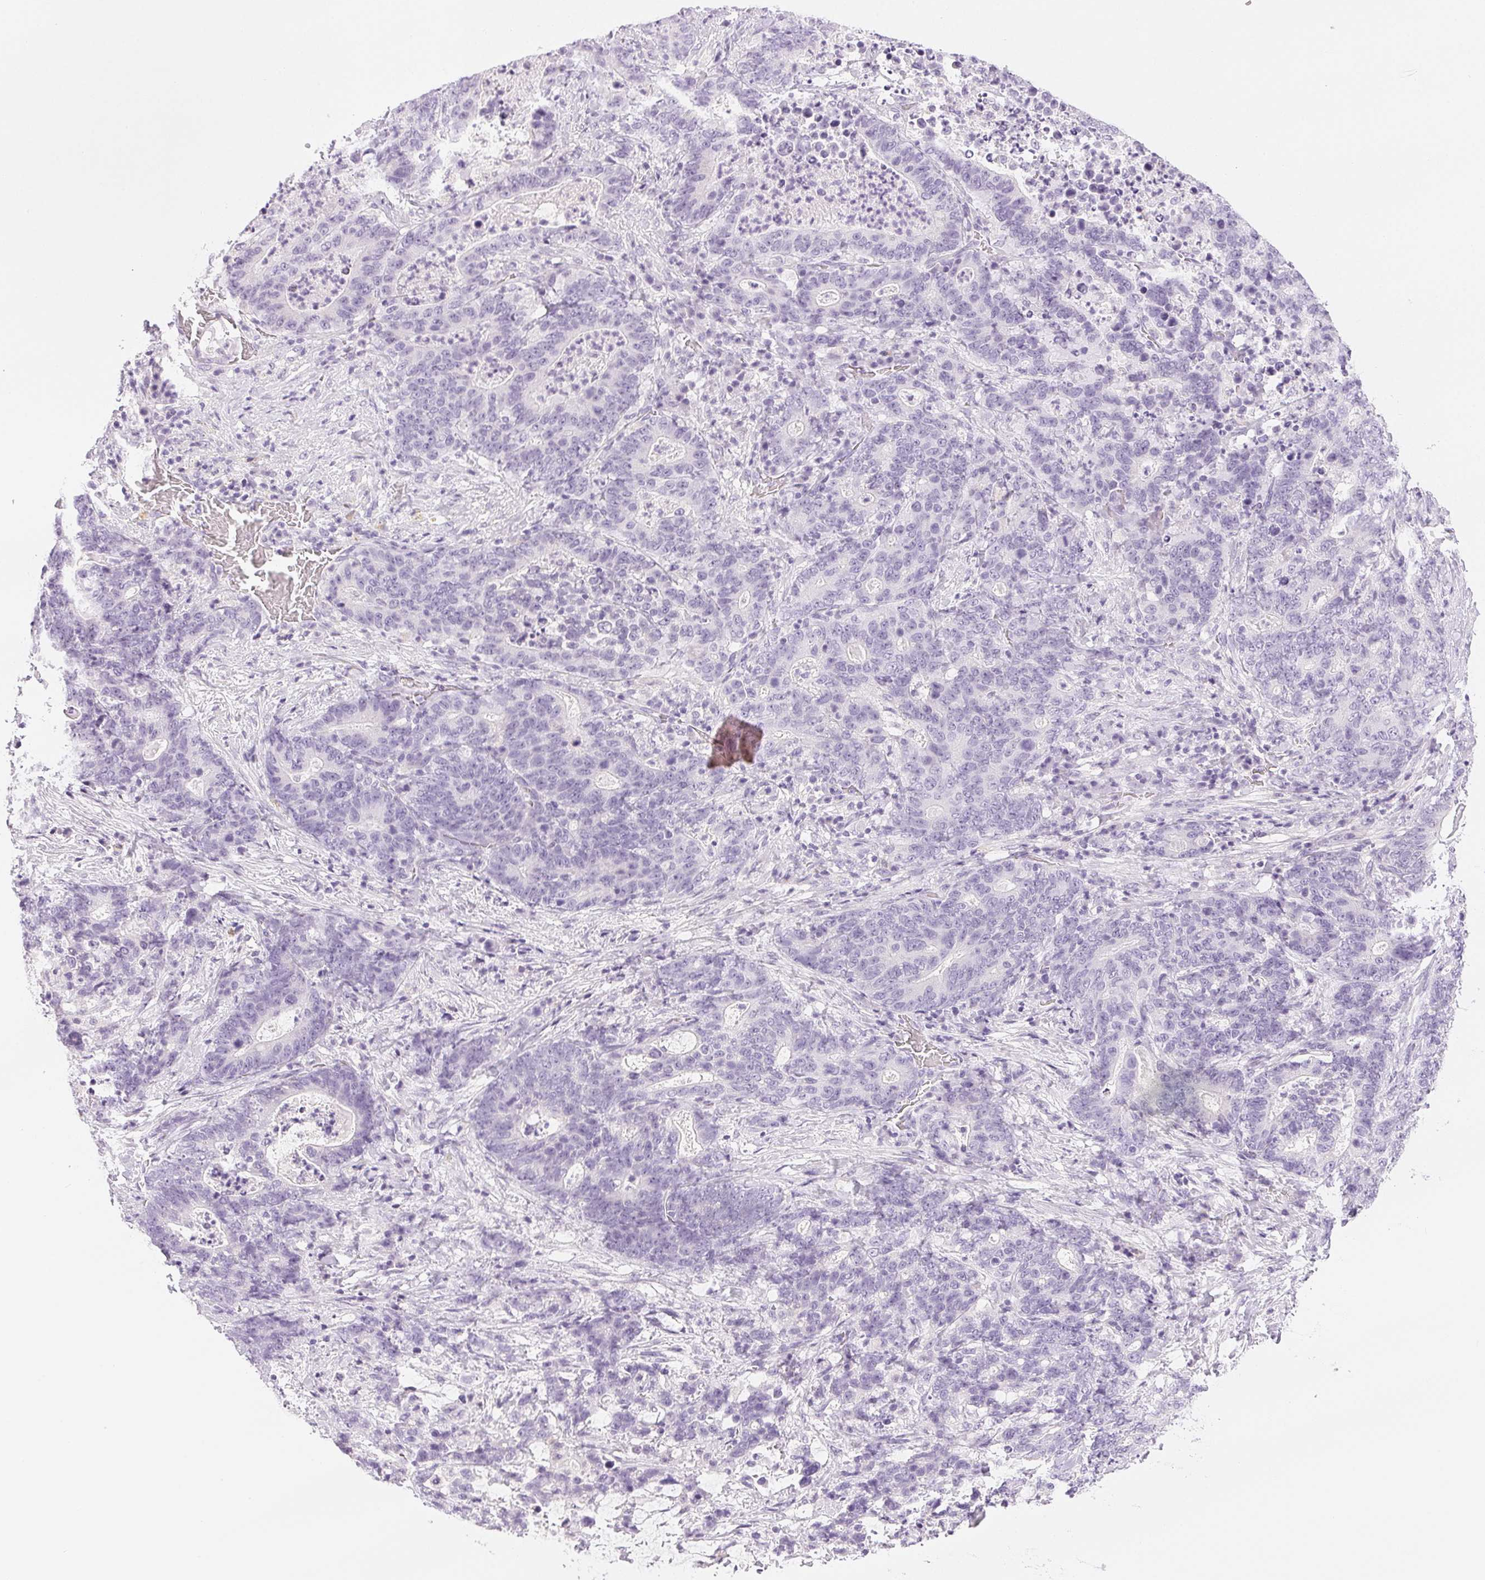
{"staining": {"intensity": "negative", "quantity": "none", "location": "none"}, "tissue": "stomach cancer", "cell_type": "Tumor cells", "image_type": "cancer", "snomed": [{"axis": "morphology", "description": "Normal tissue, NOS"}, {"axis": "morphology", "description": "Adenocarcinoma, NOS"}, {"axis": "topography", "description": "Stomach"}], "caption": "Histopathology image shows no significant protein expression in tumor cells of stomach cancer. (DAB immunohistochemistry (IHC), high magnification).", "gene": "SLC5A2", "patient": {"sex": "female", "age": 64}}